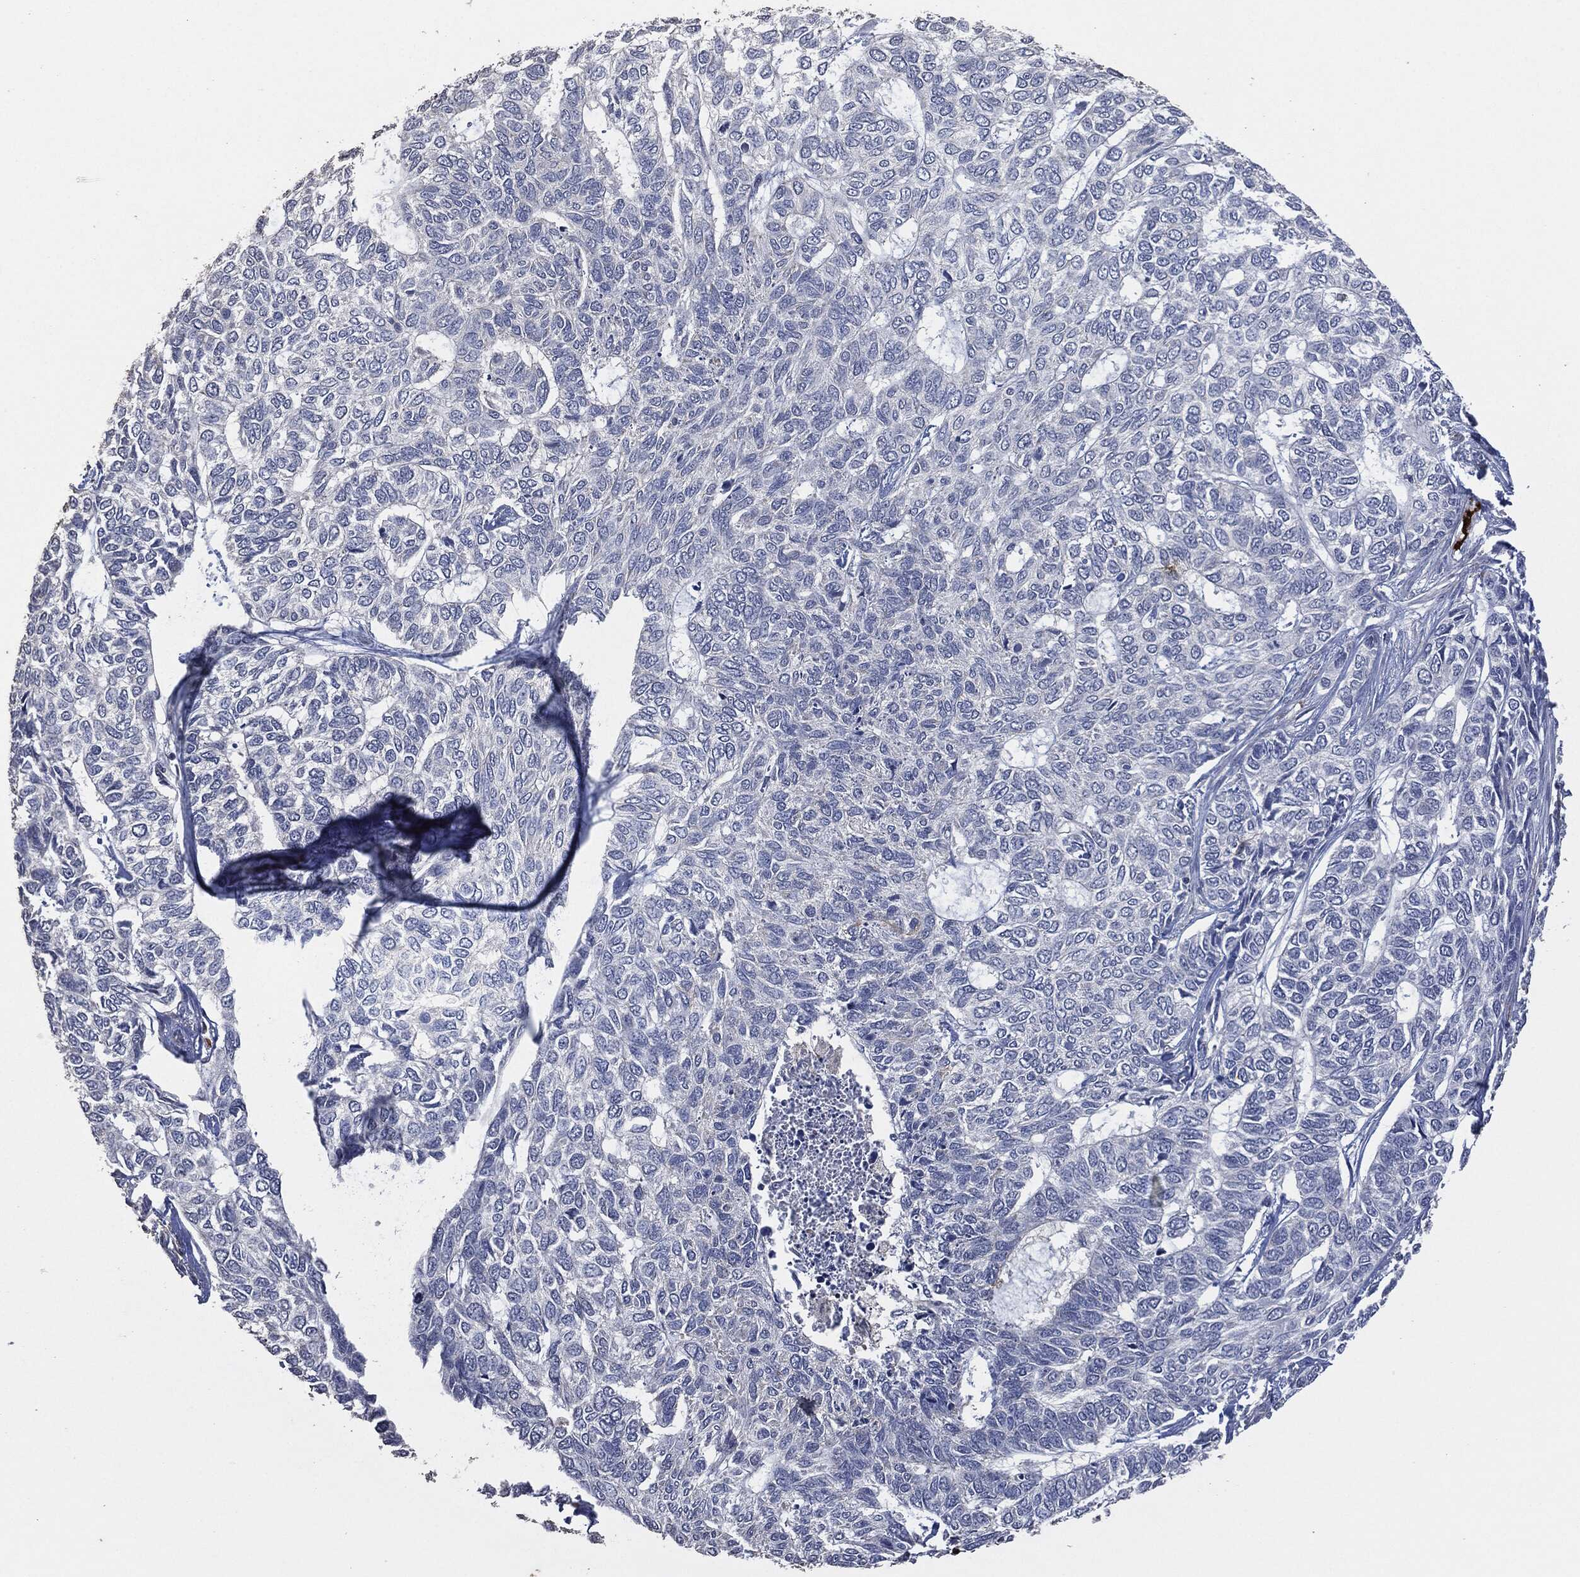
{"staining": {"intensity": "negative", "quantity": "none", "location": "none"}, "tissue": "skin cancer", "cell_type": "Tumor cells", "image_type": "cancer", "snomed": [{"axis": "morphology", "description": "Basal cell carcinoma"}, {"axis": "topography", "description": "Skin"}], "caption": "Human skin cancer stained for a protein using immunohistochemistry (IHC) displays no positivity in tumor cells.", "gene": "CD33", "patient": {"sex": "female", "age": 65}}